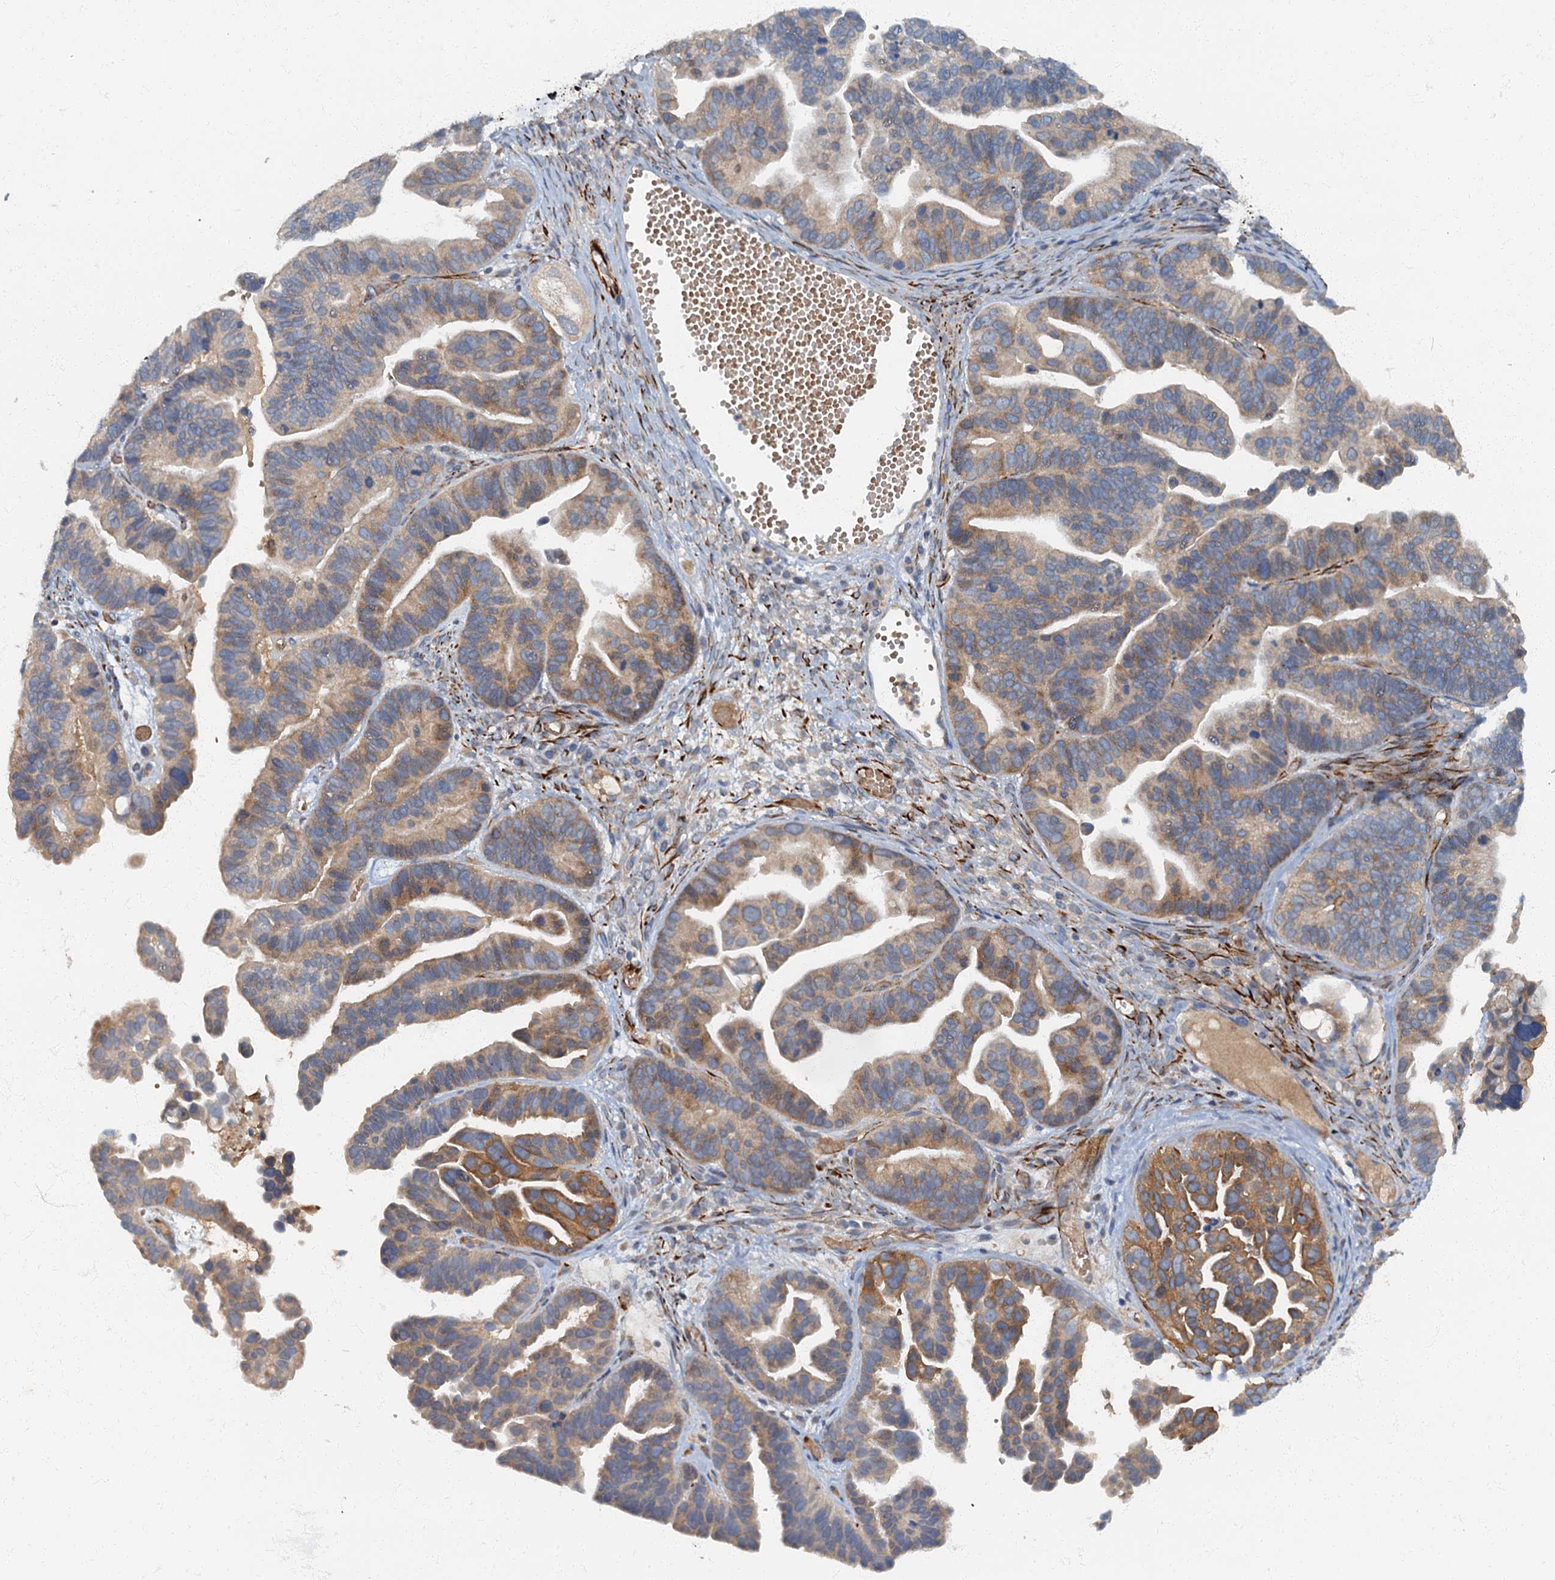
{"staining": {"intensity": "moderate", "quantity": "<25%", "location": "cytoplasmic/membranous"}, "tissue": "ovarian cancer", "cell_type": "Tumor cells", "image_type": "cancer", "snomed": [{"axis": "morphology", "description": "Cystadenocarcinoma, serous, NOS"}, {"axis": "topography", "description": "Ovary"}], "caption": "A brown stain shows moderate cytoplasmic/membranous positivity of a protein in human ovarian serous cystadenocarcinoma tumor cells.", "gene": "ARL11", "patient": {"sex": "female", "age": 56}}